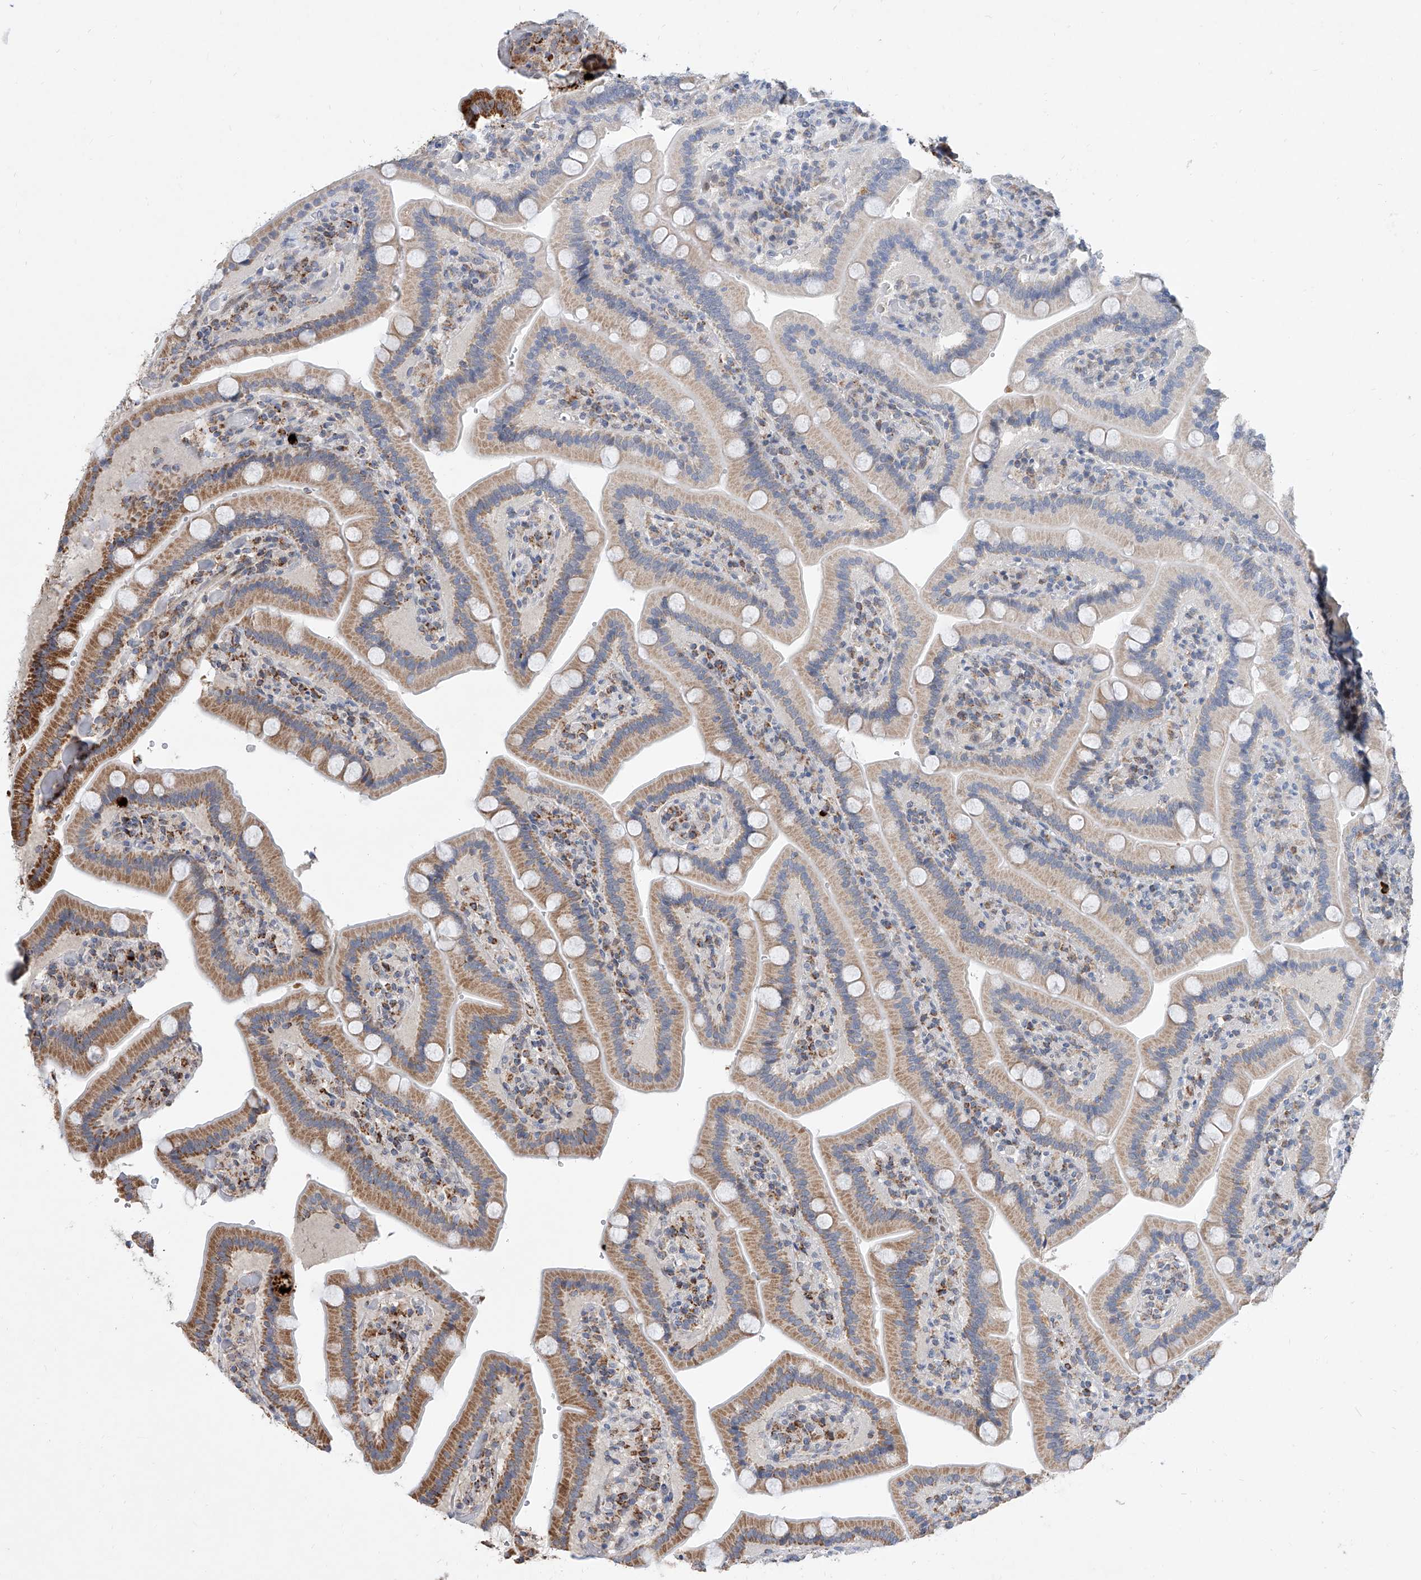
{"staining": {"intensity": "strong", "quantity": "25%-75%", "location": "cytoplasmic/membranous"}, "tissue": "duodenum", "cell_type": "Glandular cells", "image_type": "normal", "snomed": [{"axis": "morphology", "description": "Normal tissue, NOS"}, {"axis": "topography", "description": "Duodenum"}], "caption": "Glandular cells show high levels of strong cytoplasmic/membranous expression in about 25%-75% of cells in normal duodenum.", "gene": "BPTF", "patient": {"sex": "female", "age": 62}}